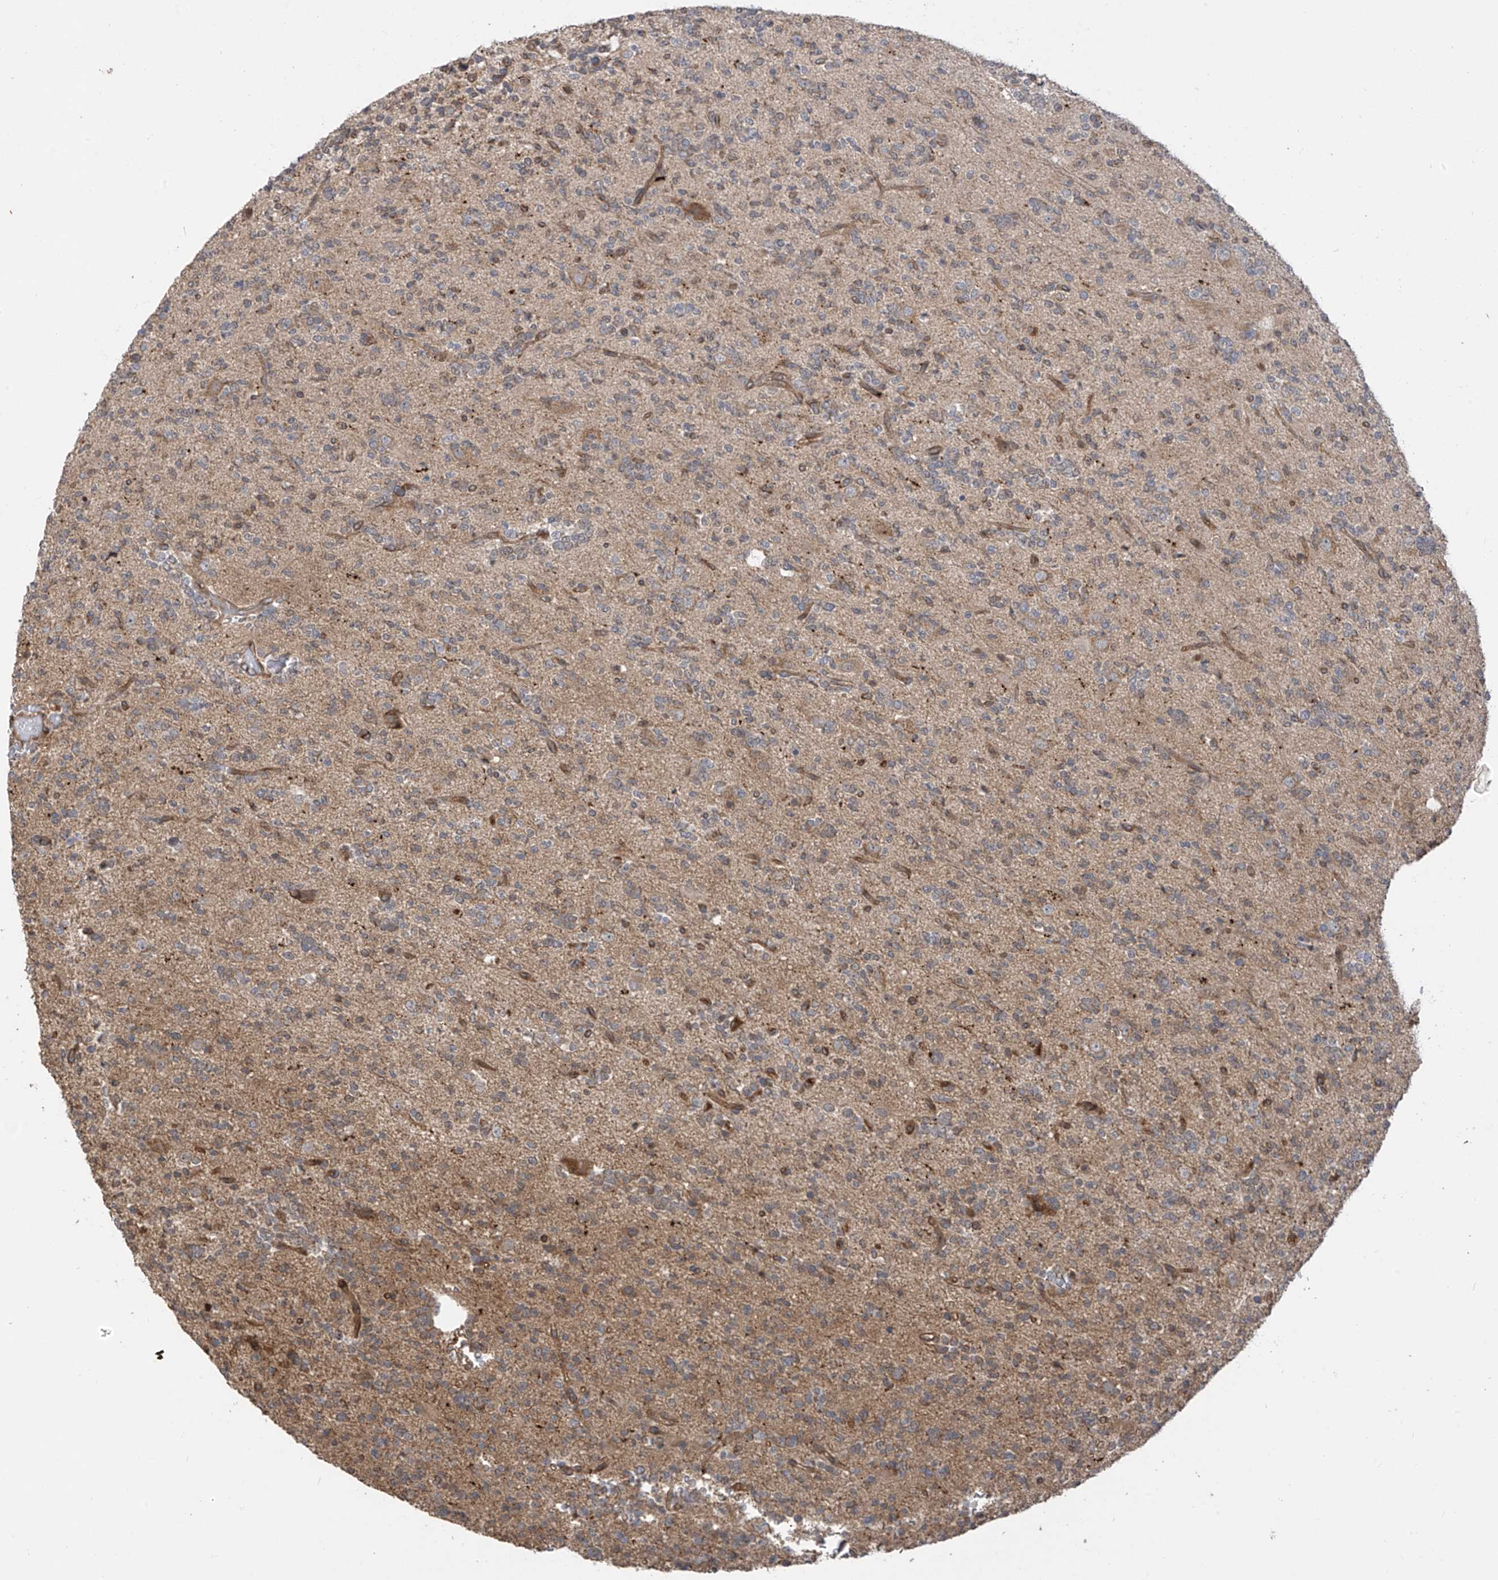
{"staining": {"intensity": "weak", "quantity": "<25%", "location": "cytoplasmic/membranous"}, "tissue": "glioma", "cell_type": "Tumor cells", "image_type": "cancer", "snomed": [{"axis": "morphology", "description": "Glioma, malignant, High grade"}, {"axis": "topography", "description": "Brain"}], "caption": "There is no significant expression in tumor cells of high-grade glioma (malignant).", "gene": "ATAD2B", "patient": {"sex": "female", "age": 62}}